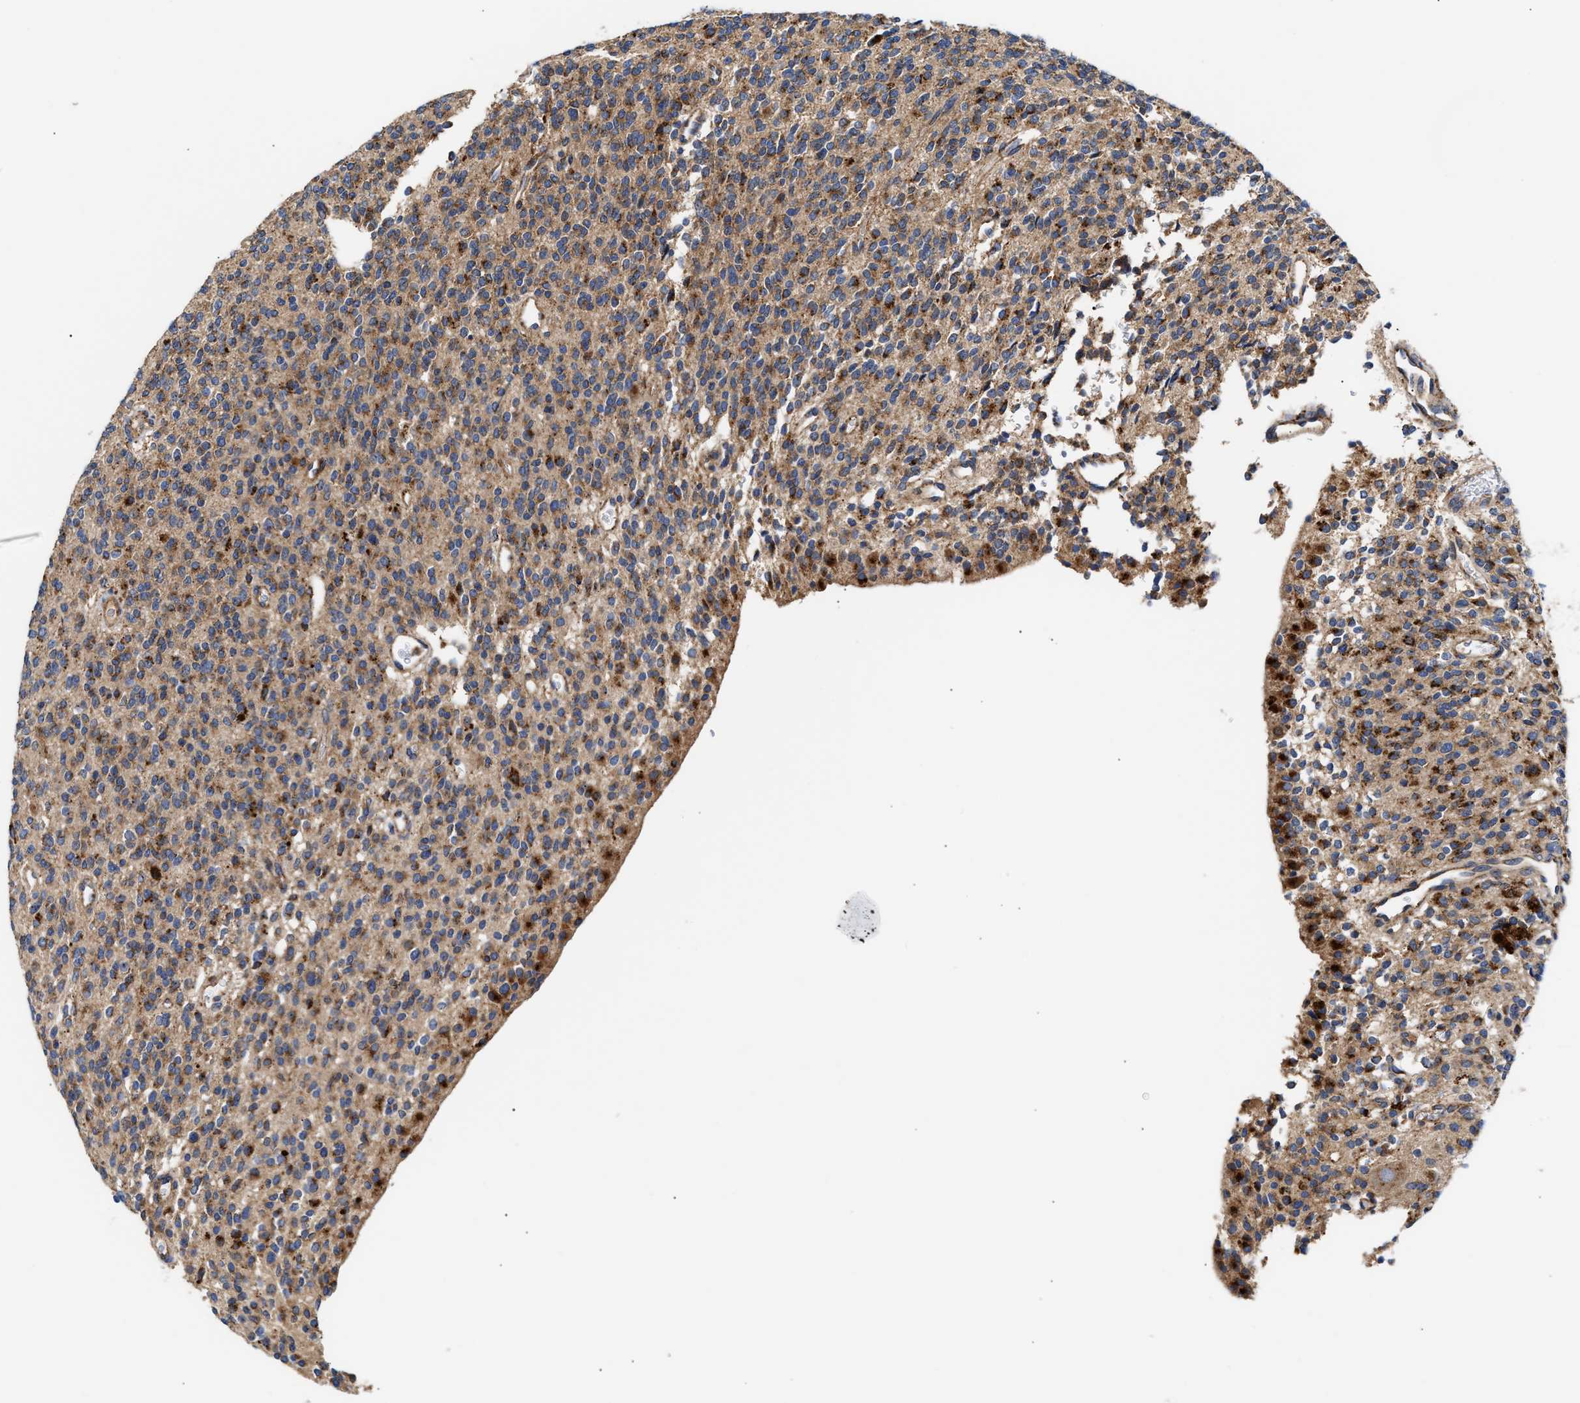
{"staining": {"intensity": "moderate", "quantity": ">75%", "location": "cytoplasmic/membranous"}, "tissue": "glioma", "cell_type": "Tumor cells", "image_type": "cancer", "snomed": [{"axis": "morphology", "description": "Glioma, malignant, High grade"}, {"axis": "topography", "description": "Brain"}], "caption": "Brown immunohistochemical staining in human malignant high-grade glioma reveals moderate cytoplasmic/membranous expression in about >75% of tumor cells.", "gene": "CCDC146", "patient": {"sex": "male", "age": 34}}